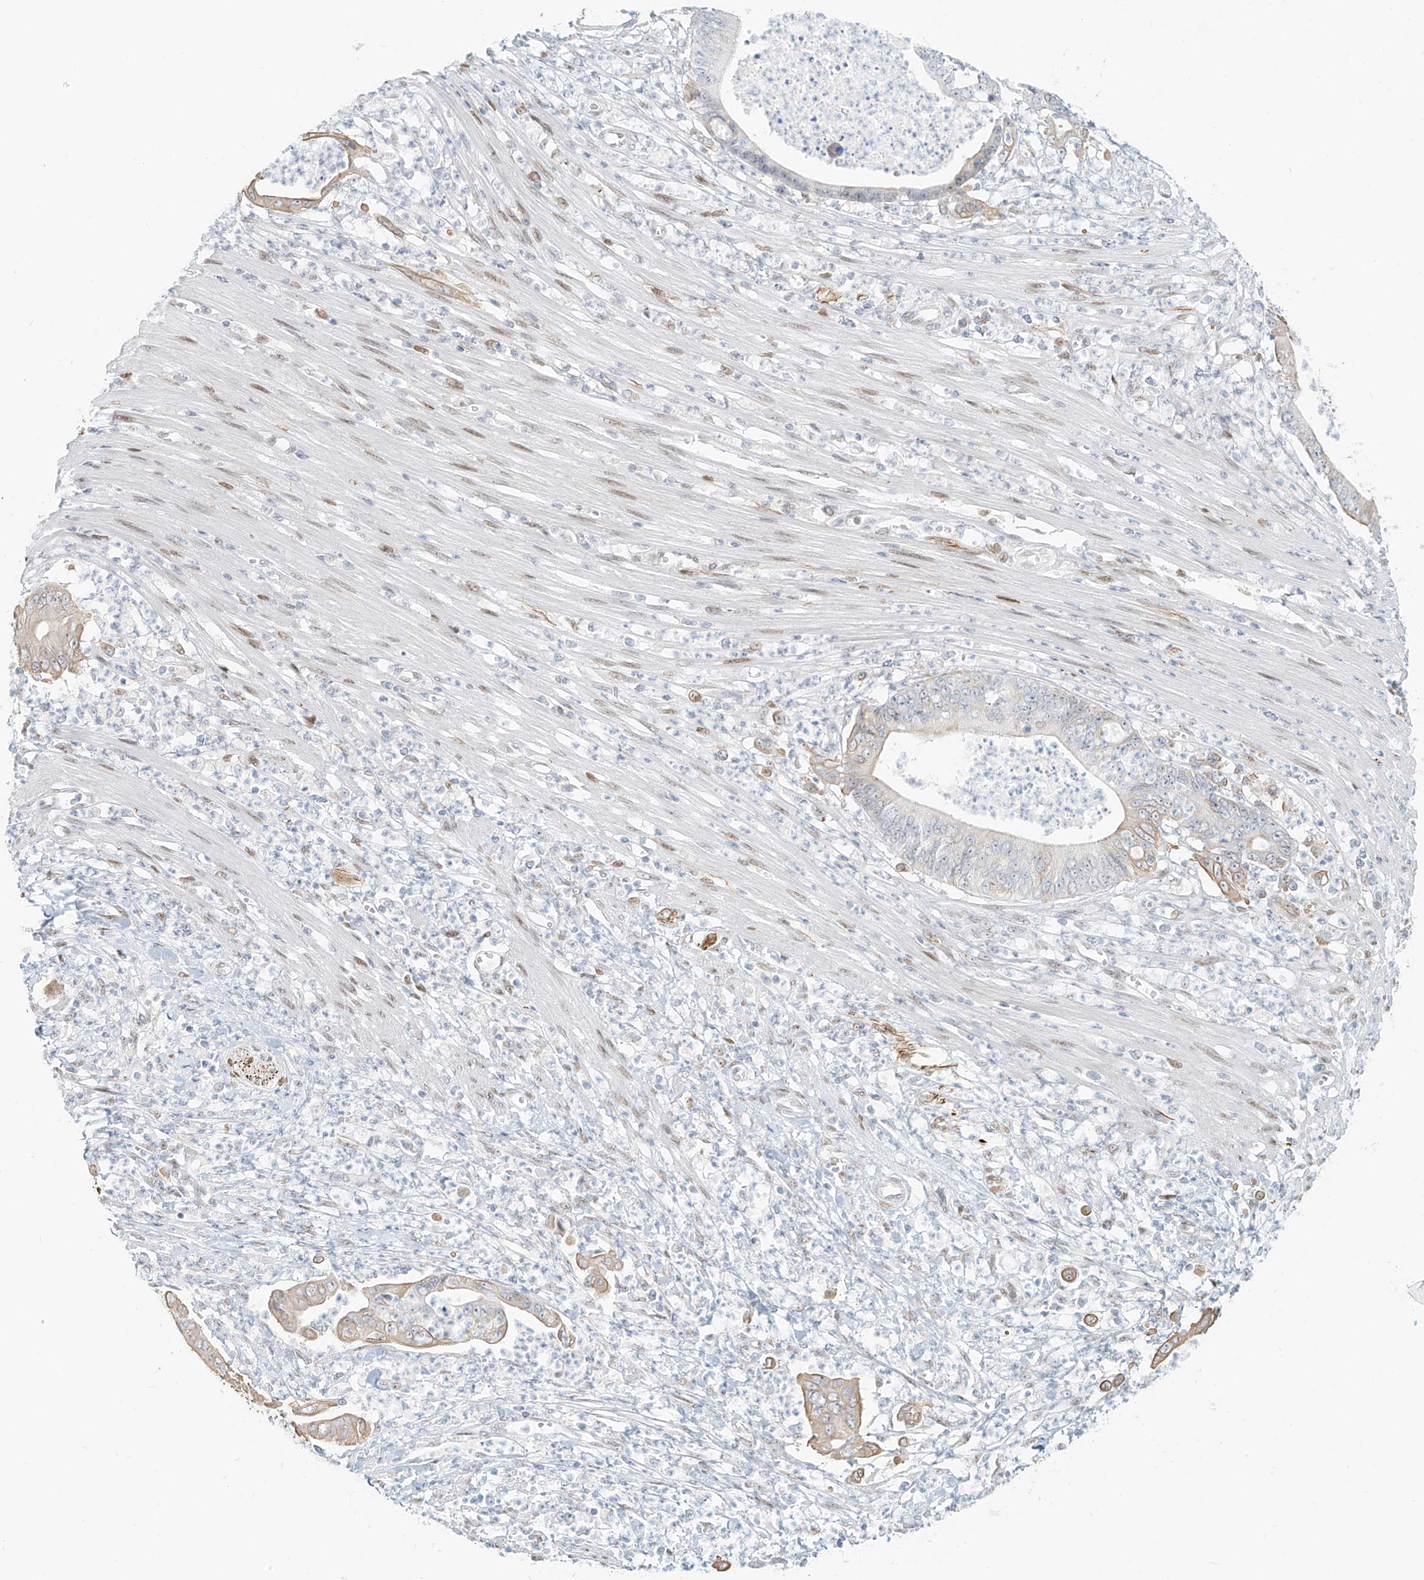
{"staining": {"intensity": "weak", "quantity": "<25%", "location": "cytoplasmic/membranous"}, "tissue": "pancreatic cancer", "cell_type": "Tumor cells", "image_type": "cancer", "snomed": [{"axis": "morphology", "description": "Adenocarcinoma, NOS"}, {"axis": "topography", "description": "Pancreas"}], "caption": "Pancreatic cancer (adenocarcinoma) stained for a protein using immunohistochemistry demonstrates no expression tumor cells.", "gene": "ZNF774", "patient": {"sex": "male", "age": 69}}